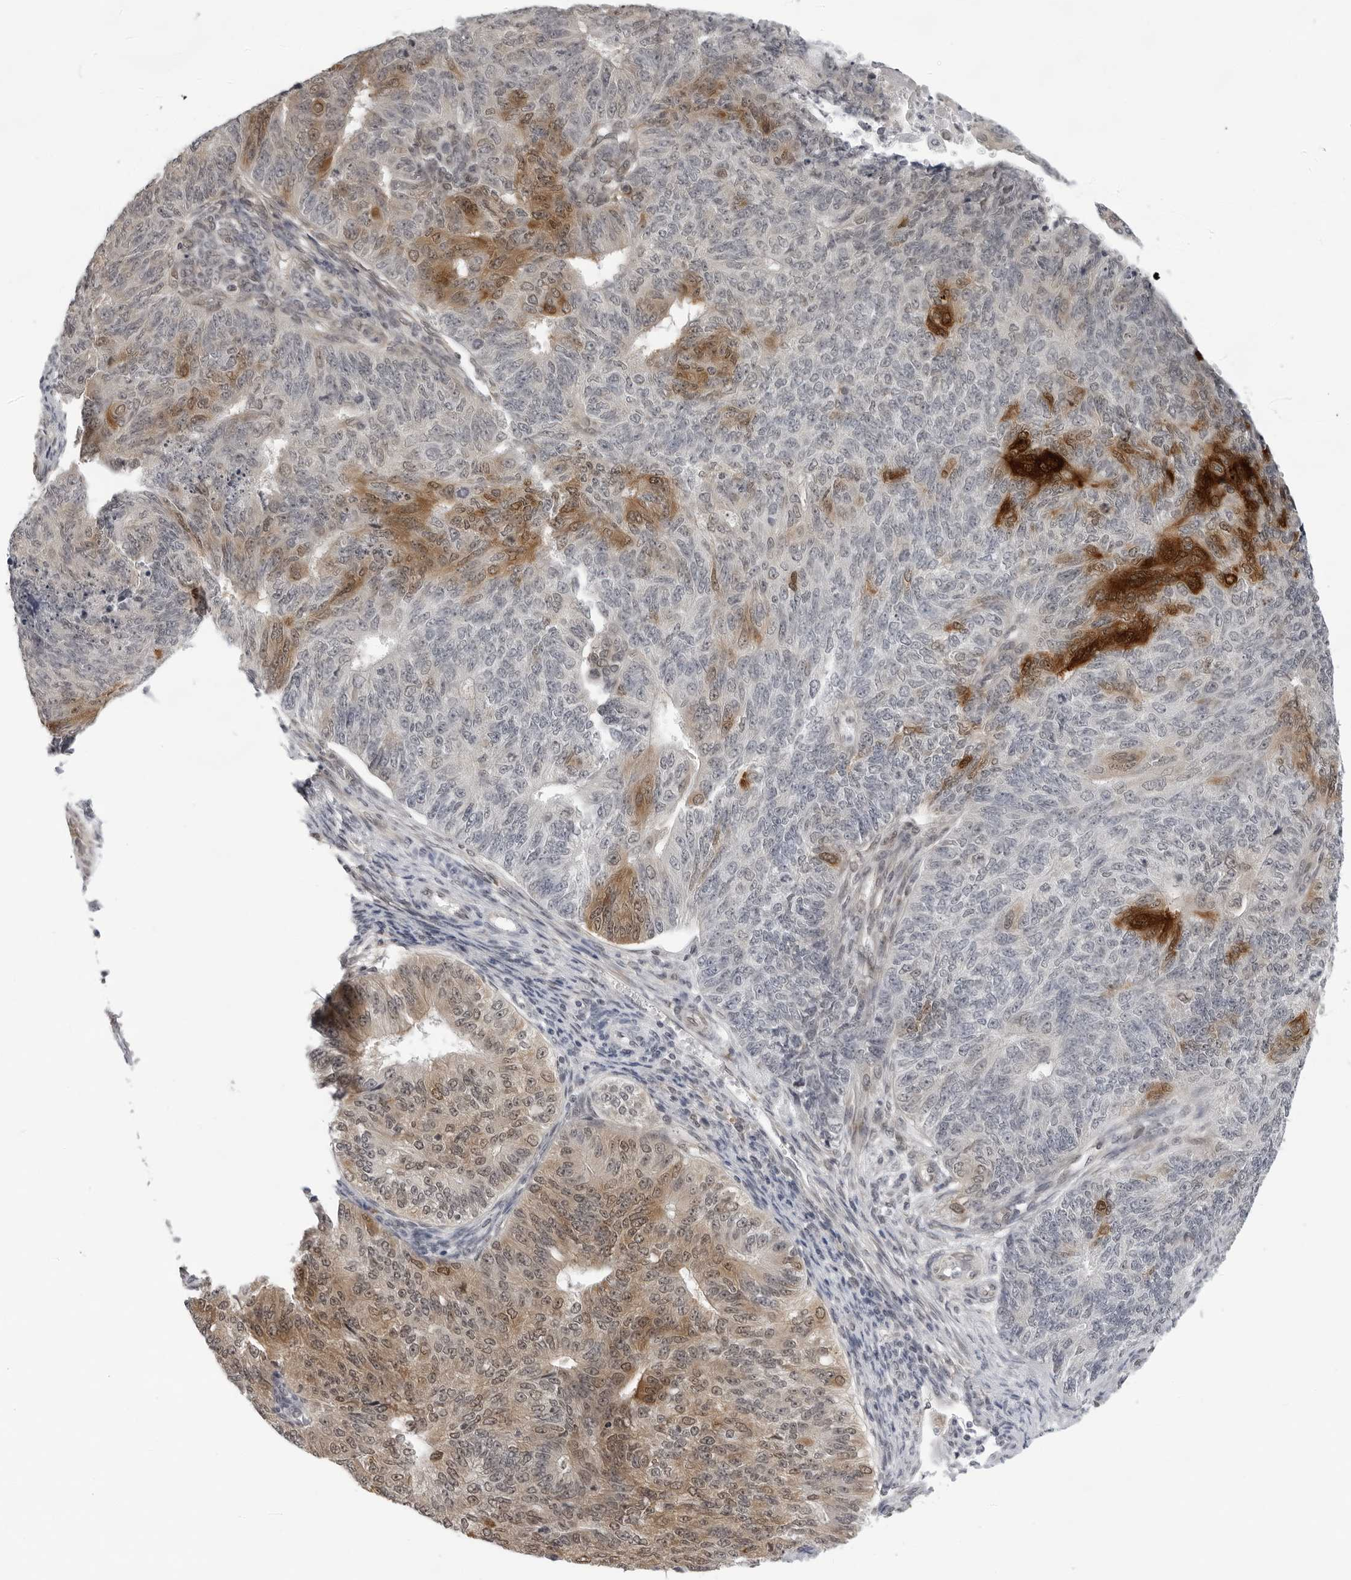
{"staining": {"intensity": "moderate", "quantity": "25%-75%", "location": "cytoplasmic/membranous"}, "tissue": "endometrial cancer", "cell_type": "Tumor cells", "image_type": "cancer", "snomed": [{"axis": "morphology", "description": "Adenocarcinoma, NOS"}, {"axis": "topography", "description": "Endometrium"}], "caption": "Endometrial cancer (adenocarcinoma) tissue demonstrates moderate cytoplasmic/membranous staining in about 25%-75% of tumor cells, visualized by immunohistochemistry. The protein of interest is shown in brown color, while the nuclei are stained blue.", "gene": "CASP7", "patient": {"sex": "female", "age": 32}}